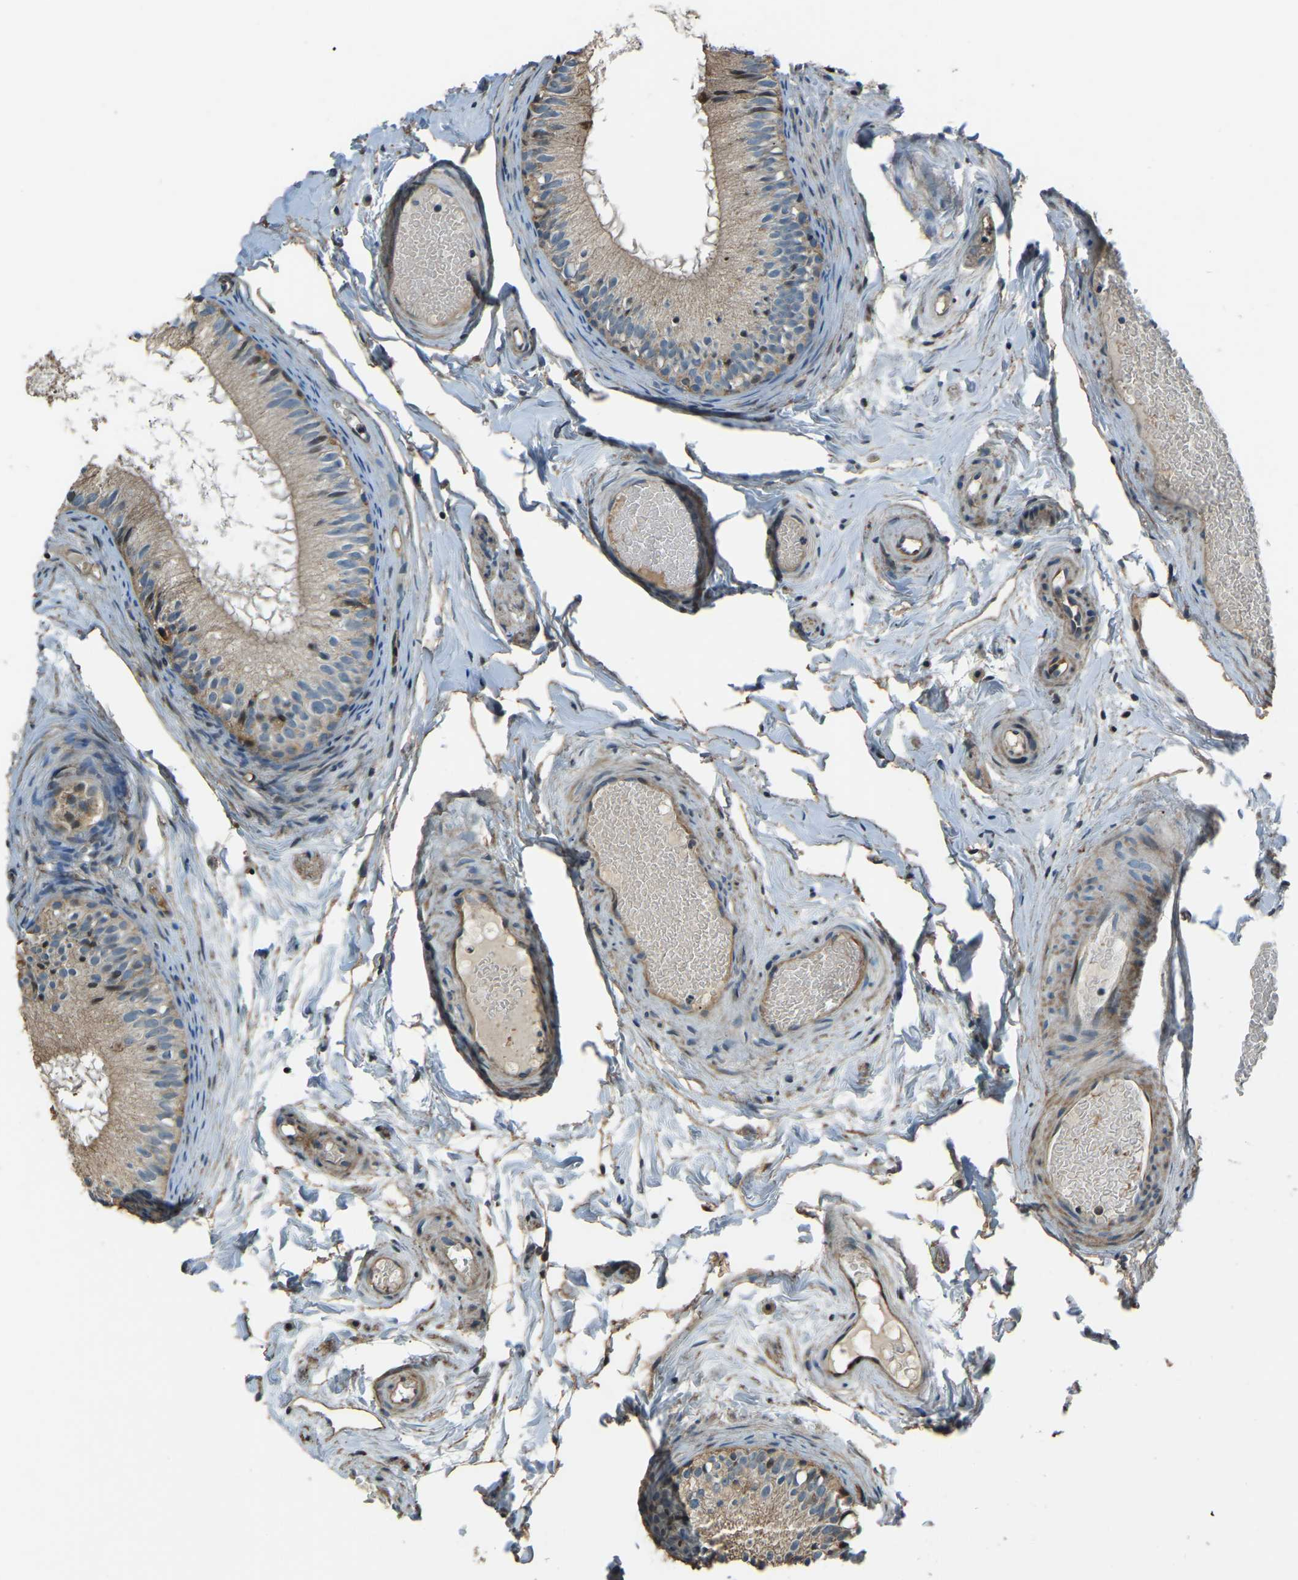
{"staining": {"intensity": "weak", "quantity": "25%-75%", "location": "cytoplasmic/membranous"}, "tissue": "epididymis", "cell_type": "Glandular cells", "image_type": "normal", "snomed": [{"axis": "morphology", "description": "Normal tissue, NOS"}, {"axis": "topography", "description": "Epididymis"}], "caption": "High-magnification brightfield microscopy of unremarkable epididymis stained with DAB (brown) and counterstained with hematoxylin (blue). glandular cells exhibit weak cytoplasmic/membranous positivity is seen in approximately25%-75% of cells.", "gene": "COL3A1", "patient": {"sex": "male", "age": 46}}